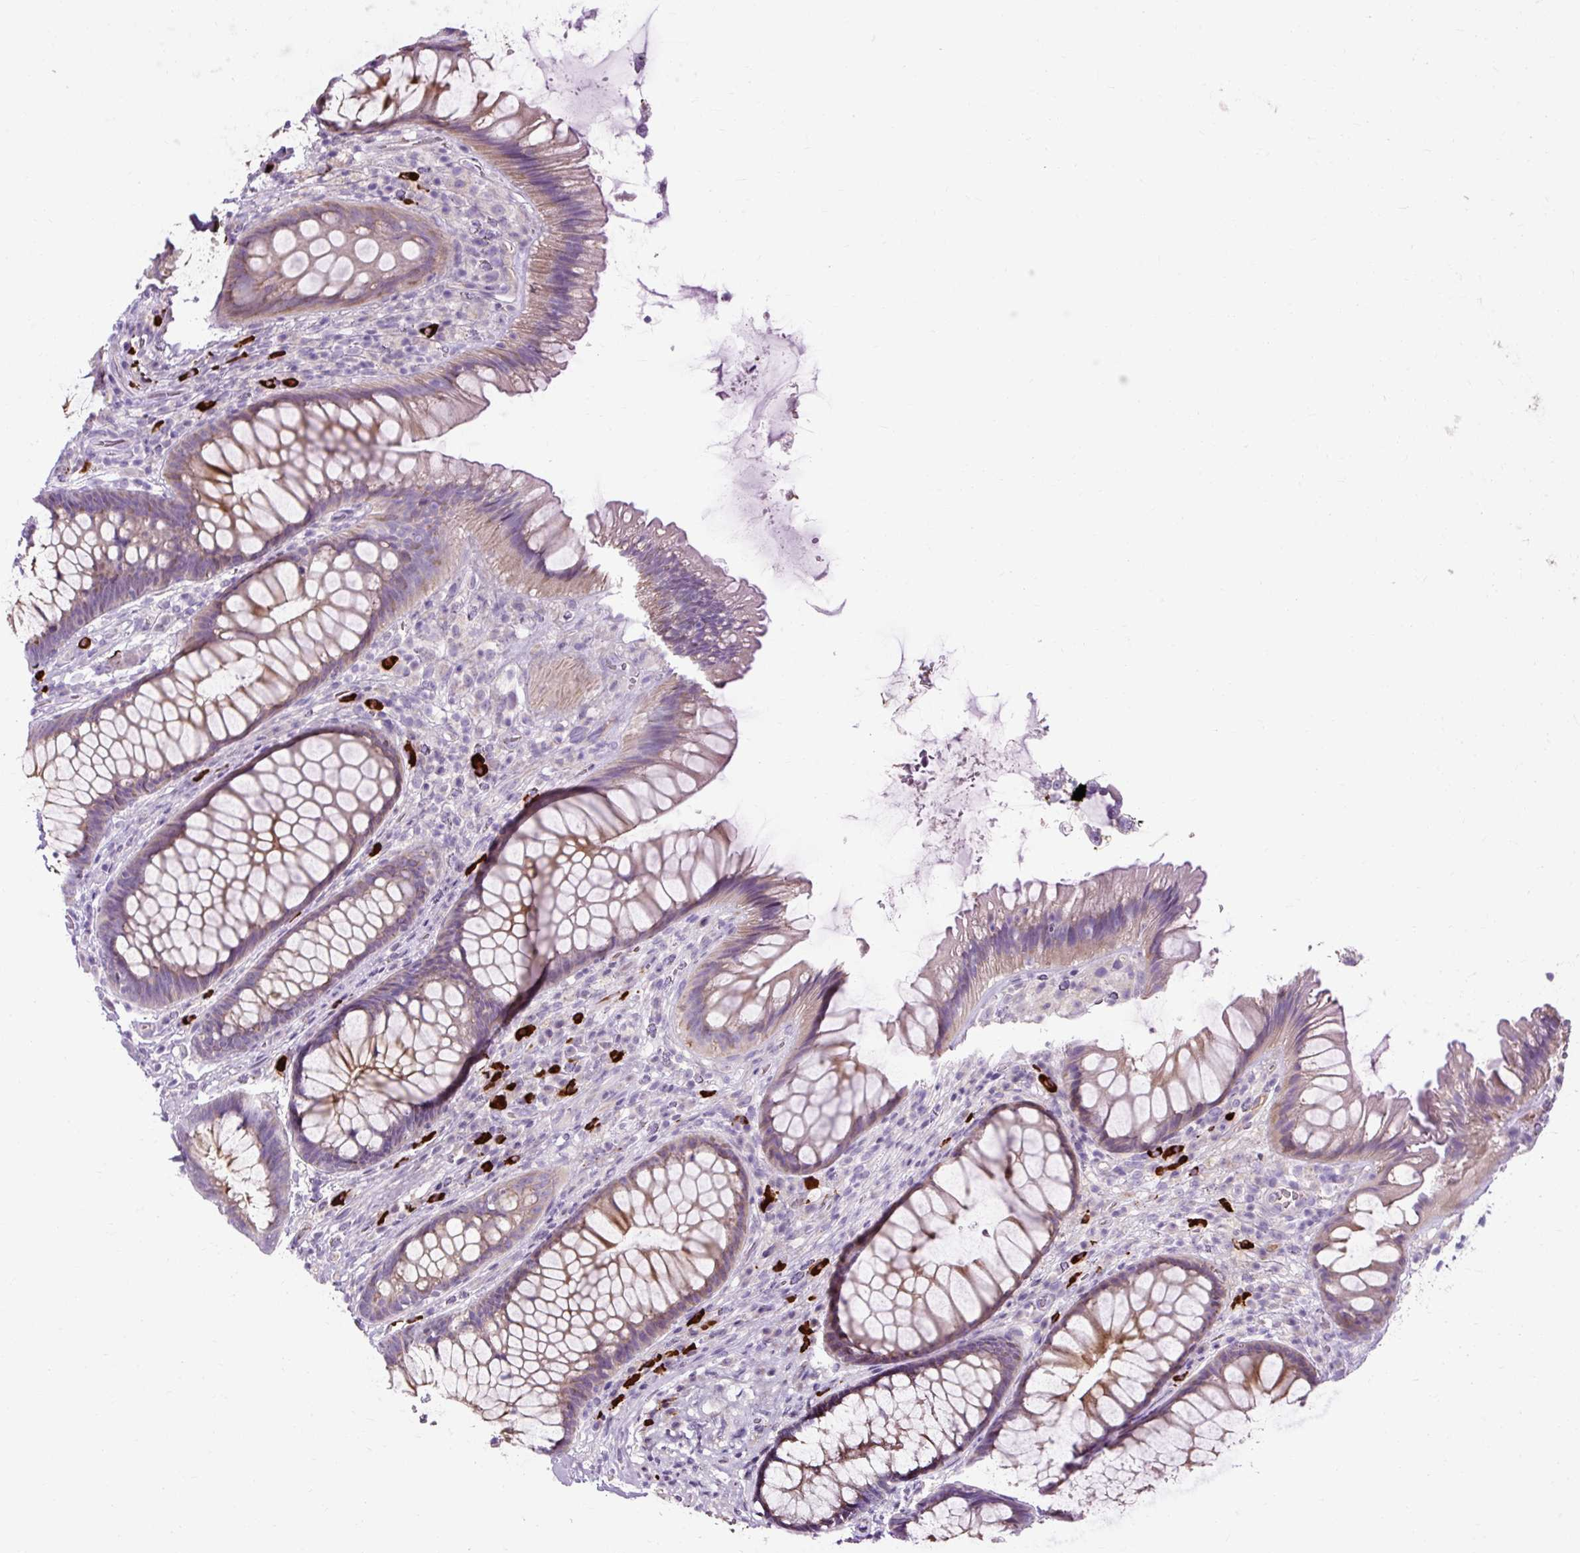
{"staining": {"intensity": "moderate", "quantity": "<25%", "location": "cytoplasmic/membranous"}, "tissue": "rectum", "cell_type": "Glandular cells", "image_type": "normal", "snomed": [{"axis": "morphology", "description": "Normal tissue, NOS"}, {"axis": "topography", "description": "Rectum"}], "caption": "The image shows a brown stain indicating the presence of a protein in the cytoplasmic/membranous of glandular cells in rectum. (brown staining indicates protein expression, while blue staining denotes nuclei).", "gene": "ARRDC2", "patient": {"sex": "male", "age": 53}}